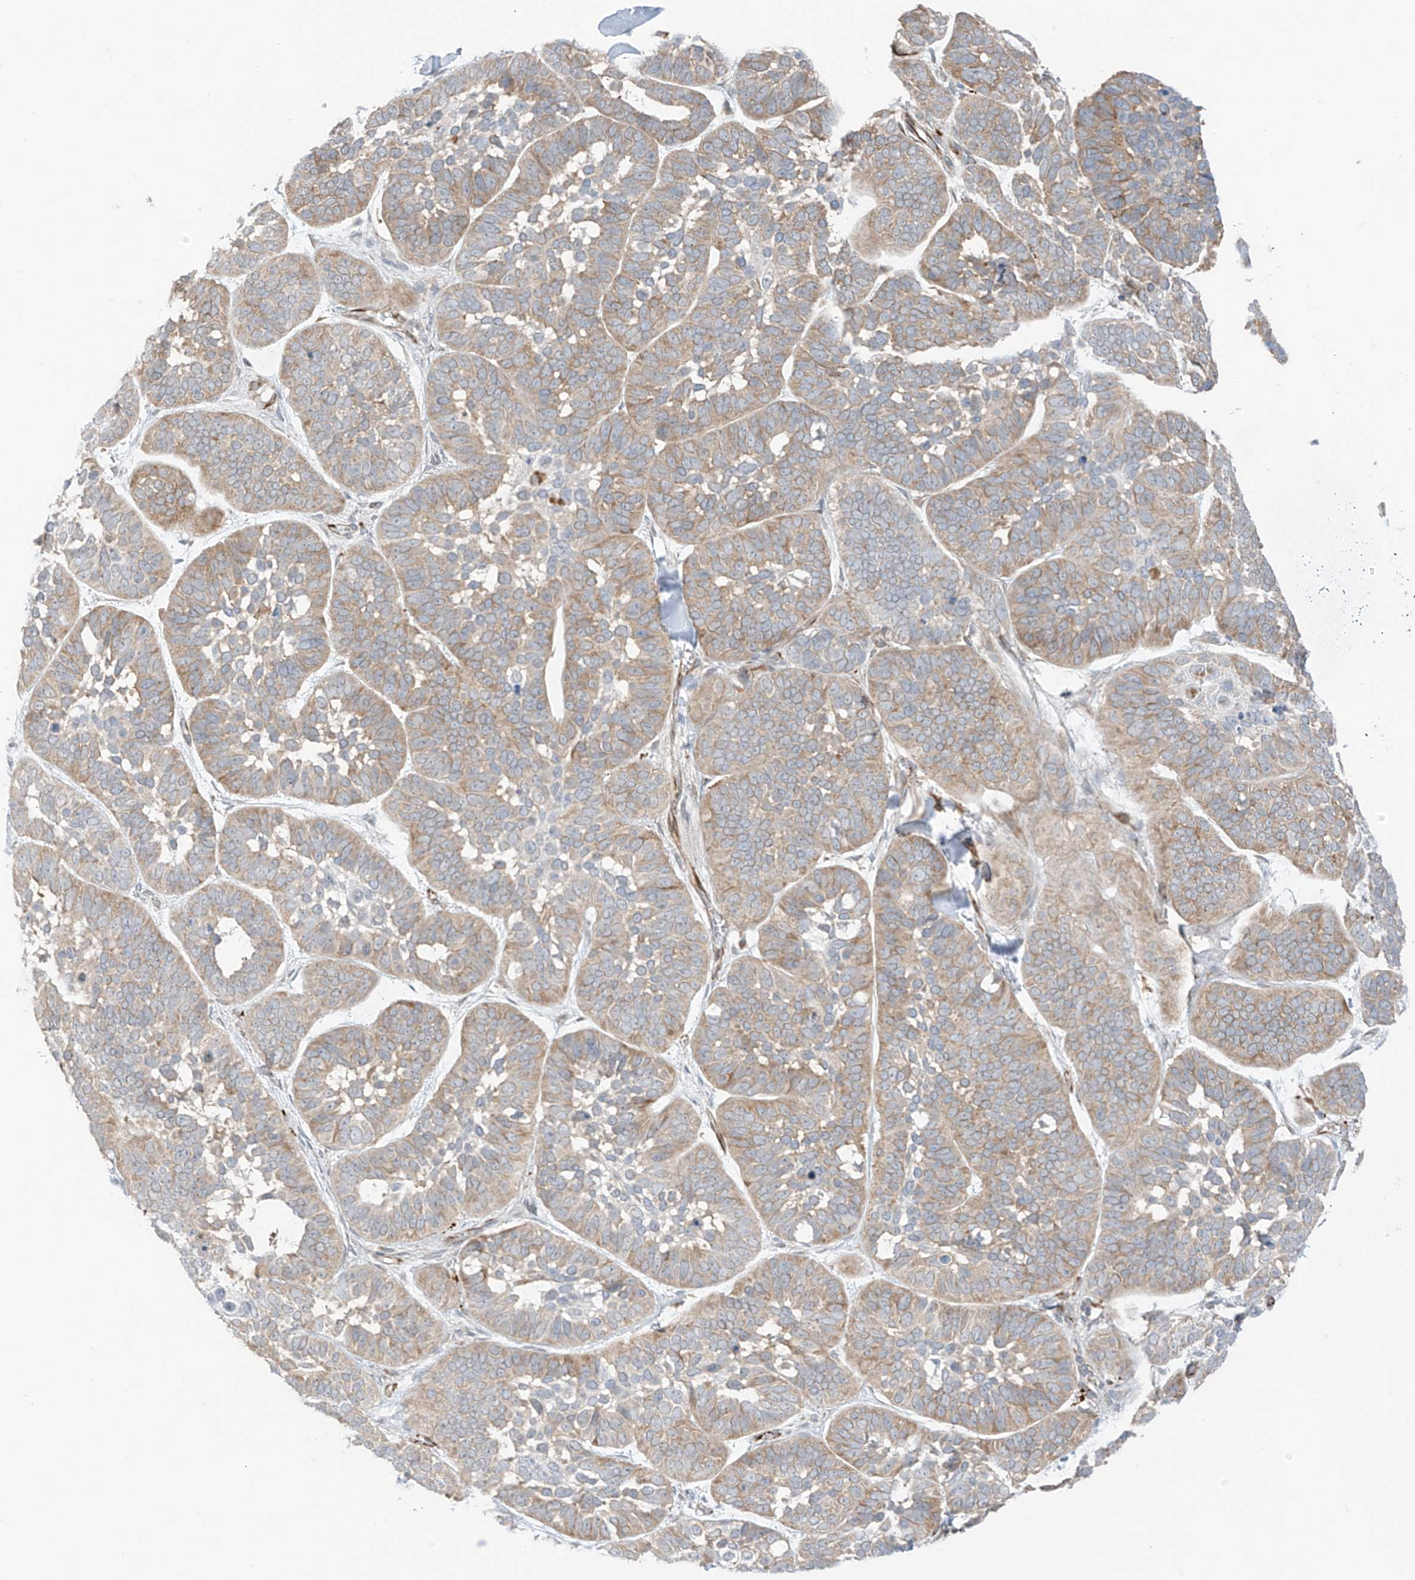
{"staining": {"intensity": "weak", "quantity": ">75%", "location": "cytoplasmic/membranous"}, "tissue": "skin cancer", "cell_type": "Tumor cells", "image_type": "cancer", "snomed": [{"axis": "morphology", "description": "Basal cell carcinoma"}, {"axis": "topography", "description": "Skin"}], "caption": "Approximately >75% of tumor cells in human skin cancer (basal cell carcinoma) display weak cytoplasmic/membranous protein positivity as visualized by brown immunohistochemical staining.", "gene": "HS6ST2", "patient": {"sex": "male", "age": 62}}